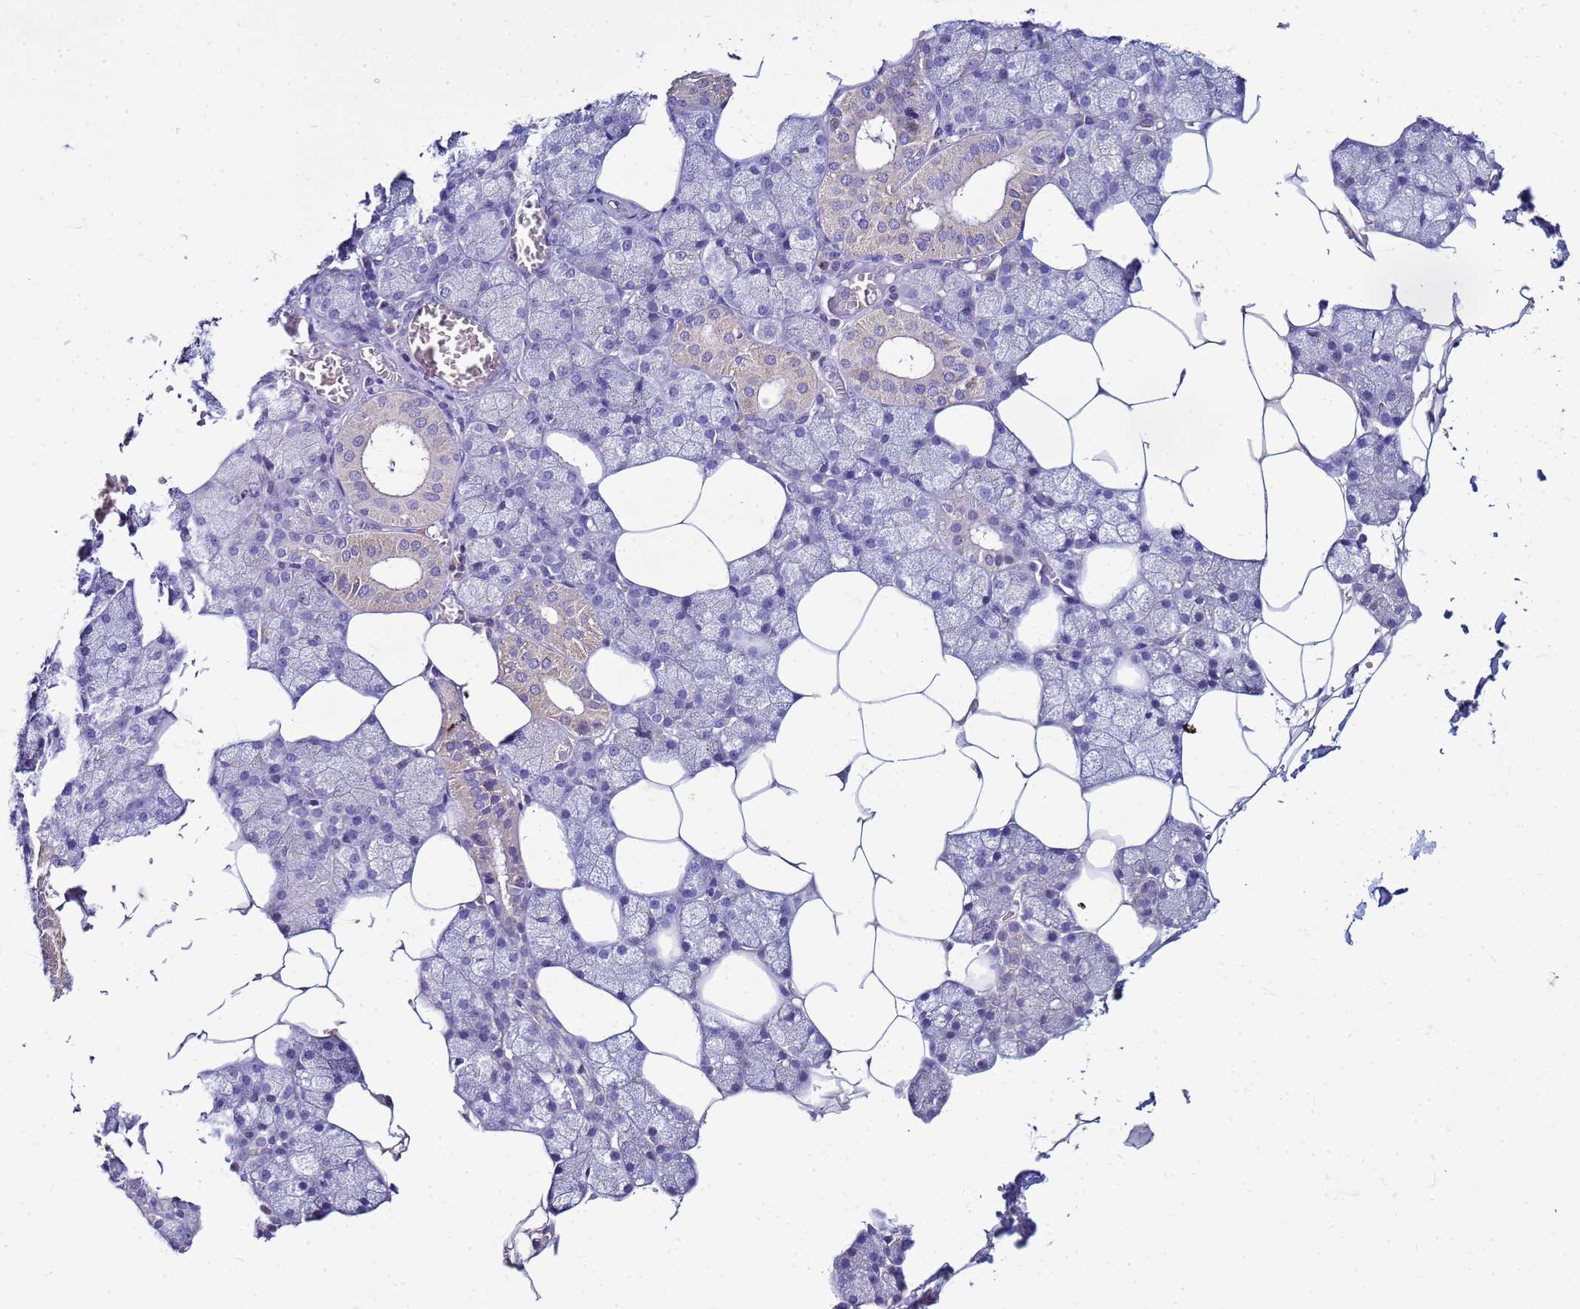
{"staining": {"intensity": "weak", "quantity": "<25%", "location": "cytoplasmic/membranous"}, "tissue": "salivary gland", "cell_type": "Glandular cells", "image_type": "normal", "snomed": [{"axis": "morphology", "description": "Normal tissue, NOS"}, {"axis": "topography", "description": "Salivary gland"}], "caption": "Immunohistochemistry (IHC) image of benign salivary gland: human salivary gland stained with DAB (3,3'-diaminobenzidine) reveals no significant protein staining in glandular cells. (Brightfield microscopy of DAB IHC at high magnification).", "gene": "PKD1", "patient": {"sex": "male", "age": 62}}